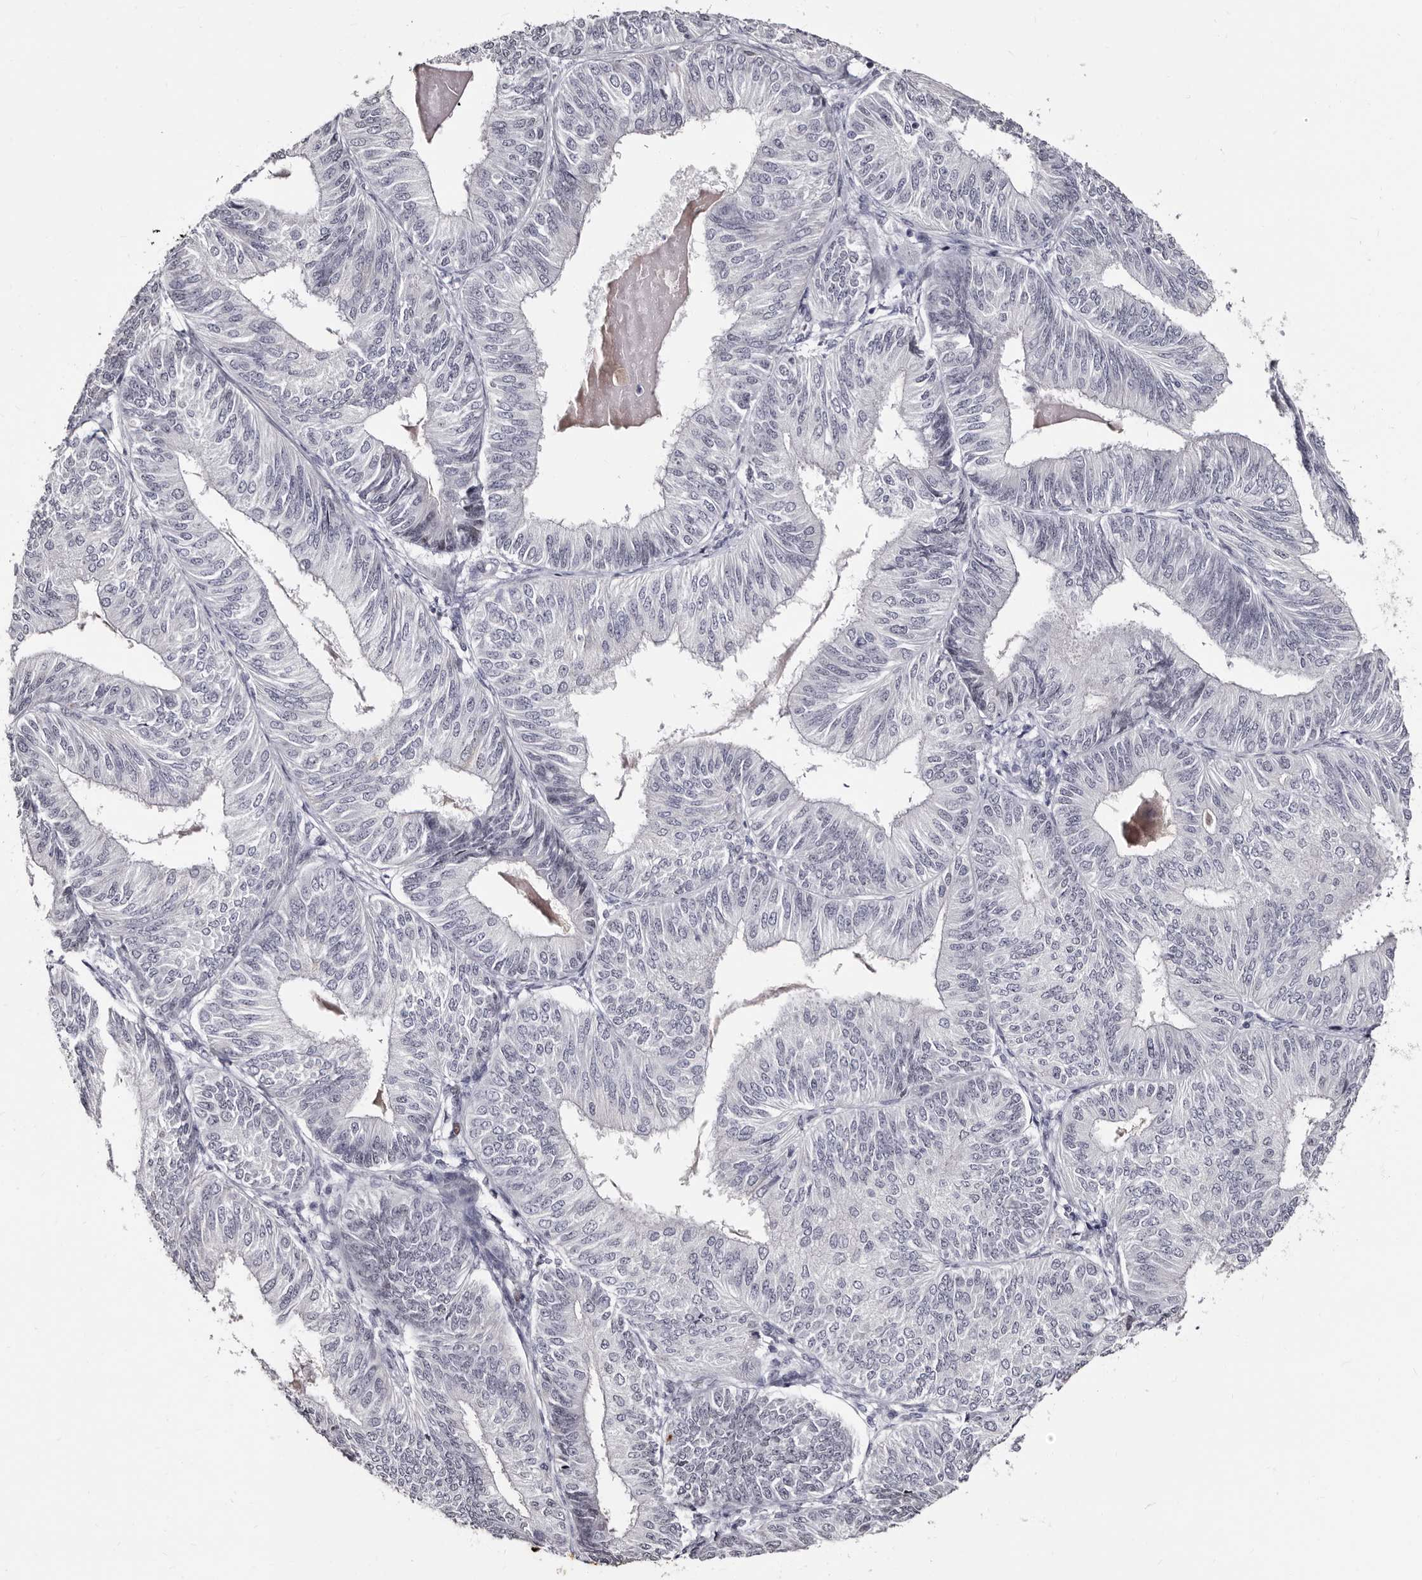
{"staining": {"intensity": "negative", "quantity": "none", "location": "none"}, "tissue": "endometrial cancer", "cell_type": "Tumor cells", "image_type": "cancer", "snomed": [{"axis": "morphology", "description": "Adenocarcinoma, NOS"}, {"axis": "topography", "description": "Endometrium"}], "caption": "A micrograph of adenocarcinoma (endometrial) stained for a protein demonstrates no brown staining in tumor cells.", "gene": "TBC1D22B", "patient": {"sex": "female", "age": 58}}